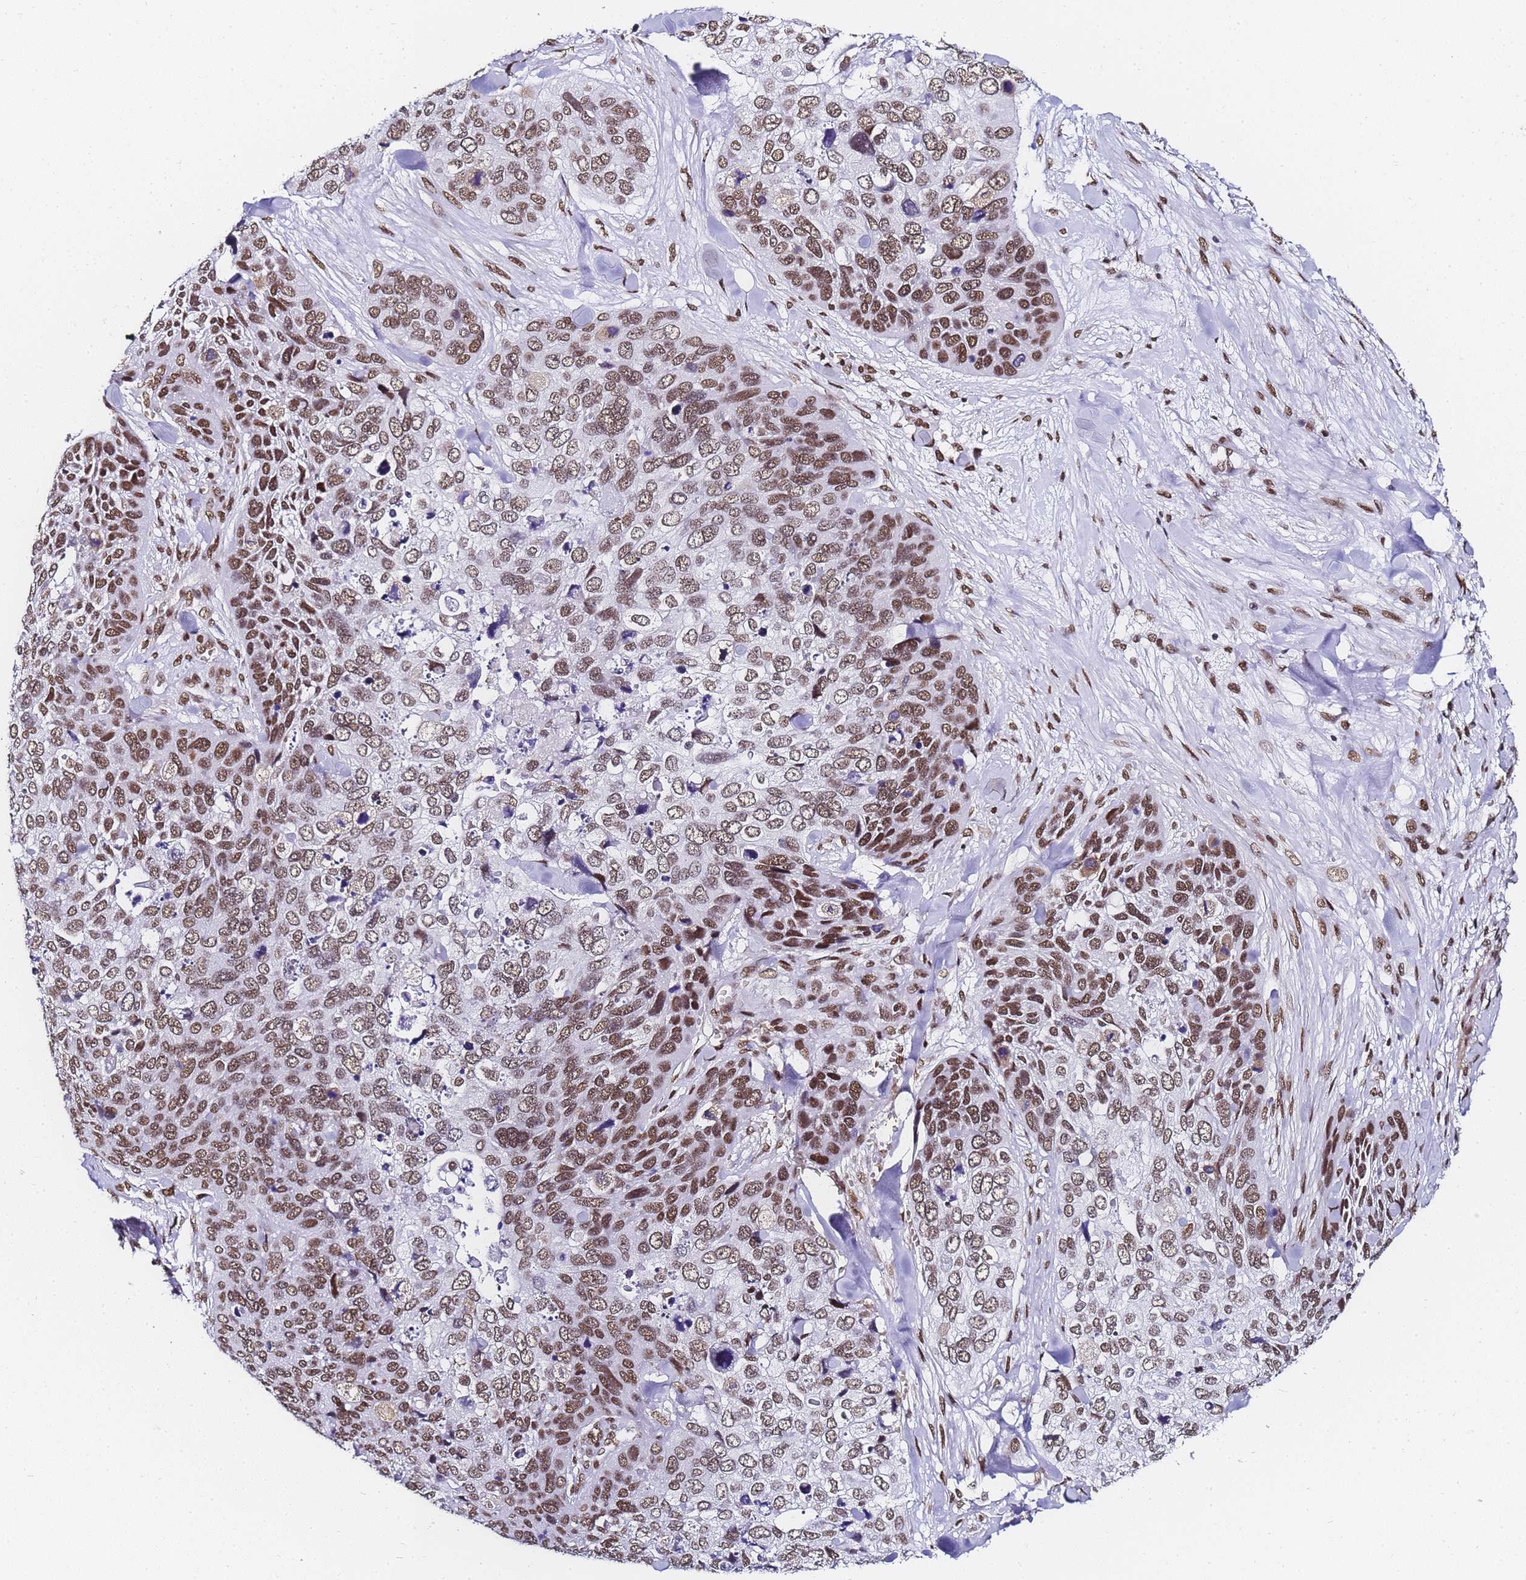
{"staining": {"intensity": "moderate", "quantity": ">75%", "location": "nuclear"}, "tissue": "skin cancer", "cell_type": "Tumor cells", "image_type": "cancer", "snomed": [{"axis": "morphology", "description": "Basal cell carcinoma"}, {"axis": "topography", "description": "Skin"}], "caption": "Immunohistochemistry of human skin cancer displays medium levels of moderate nuclear staining in approximately >75% of tumor cells. (DAB (3,3'-diaminobenzidine) IHC with brightfield microscopy, high magnification).", "gene": "POLR1A", "patient": {"sex": "female", "age": 74}}